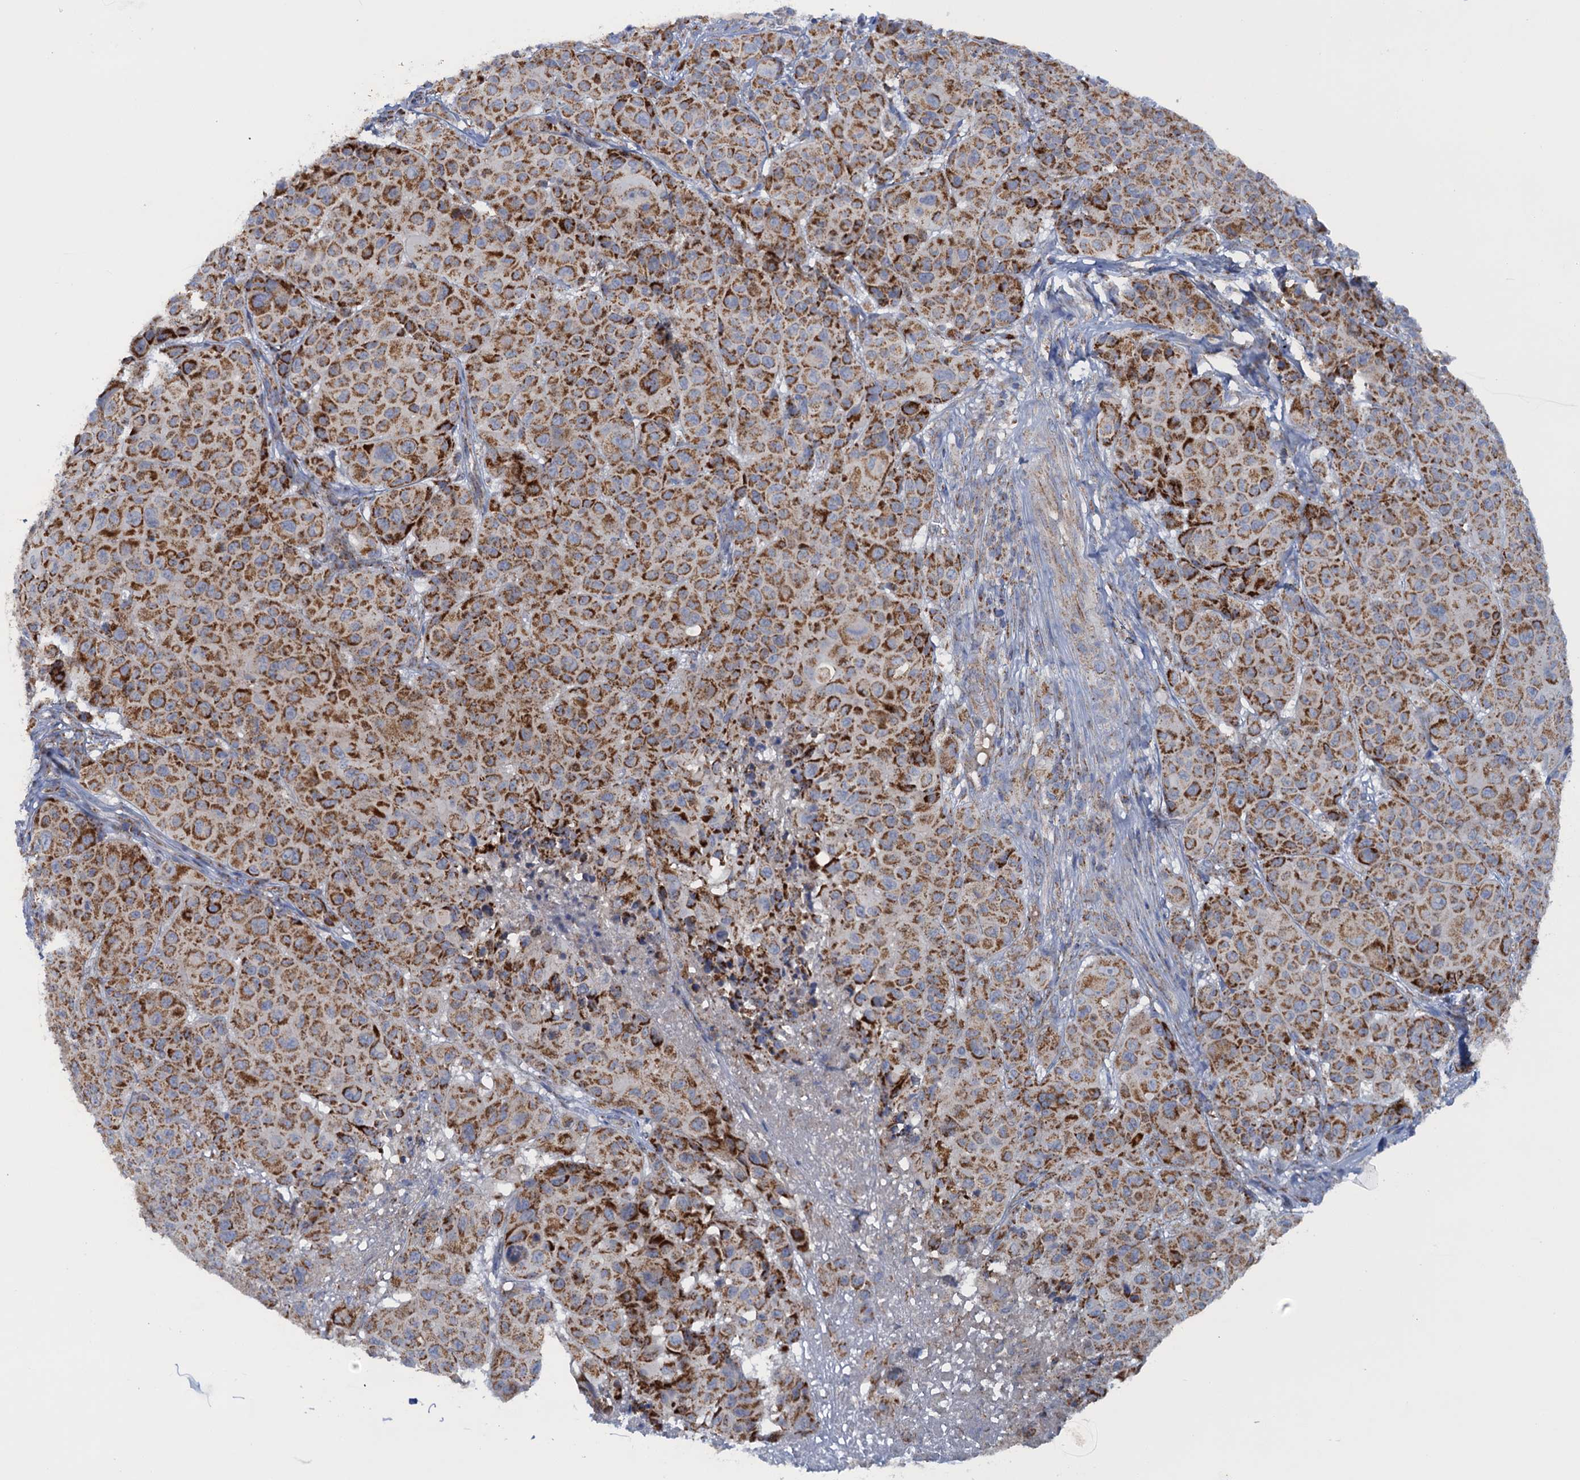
{"staining": {"intensity": "strong", "quantity": ">75%", "location": "cytoplasmic/membranous"}, "tissue": "melanoma", "cell_type": "Tumor cells", "image_type": "cancer", "snomed": [{"axis": "morphology", "description": "Malignant melanoma, NOS"}, {"axis": "topography", "description": "Skin"}], "caption": "Protein expression analysis of melanoma shows strong cytoplasmic/membranous staining in approximately >75% of tumor cells.", "gene": "GTPBP3", "patient": {"sex": "male", "age": 73}}